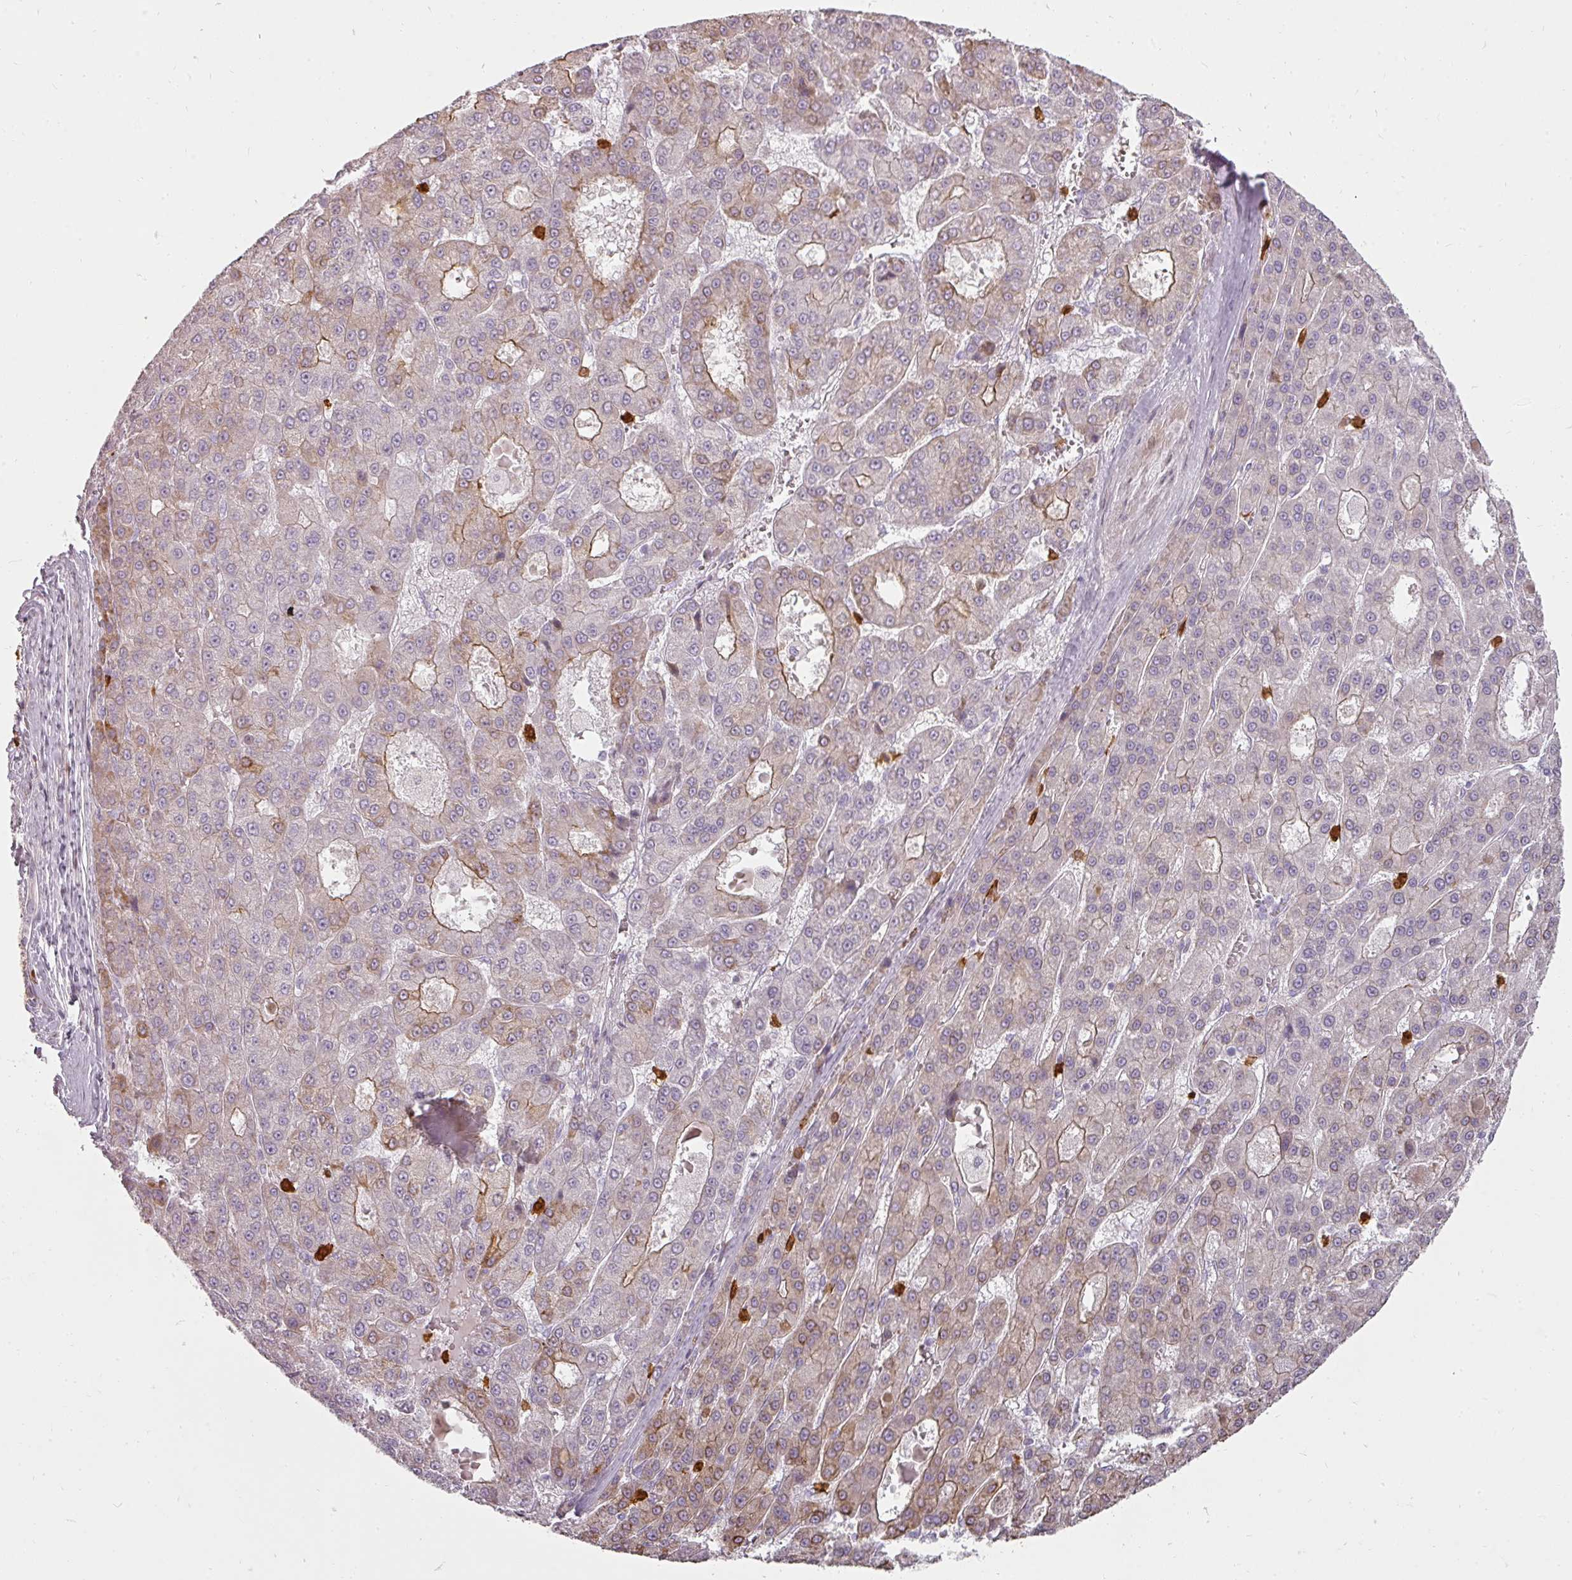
{"staining": {"intensity": "moderate", "quantity": "<25%", "location": "cytoplasmic/membranous"}, "tissue": "liver cancer", "cell_type": "Tumor cells", "image_type": "cancer", "snomed": [{"axis": "morphology", "description": "Carcinoma, Hepatocellular, NOS"}, {"axis": "topography", "description": "Liver"}], "caption": "The histopathology image demonstrates staining of liver cancer, revealing moderate cytoplasmic/membranous protein expression (brown color) within tumor cells.", "gene": "BIK", "patient": {"sex": "male", "age": 70}}